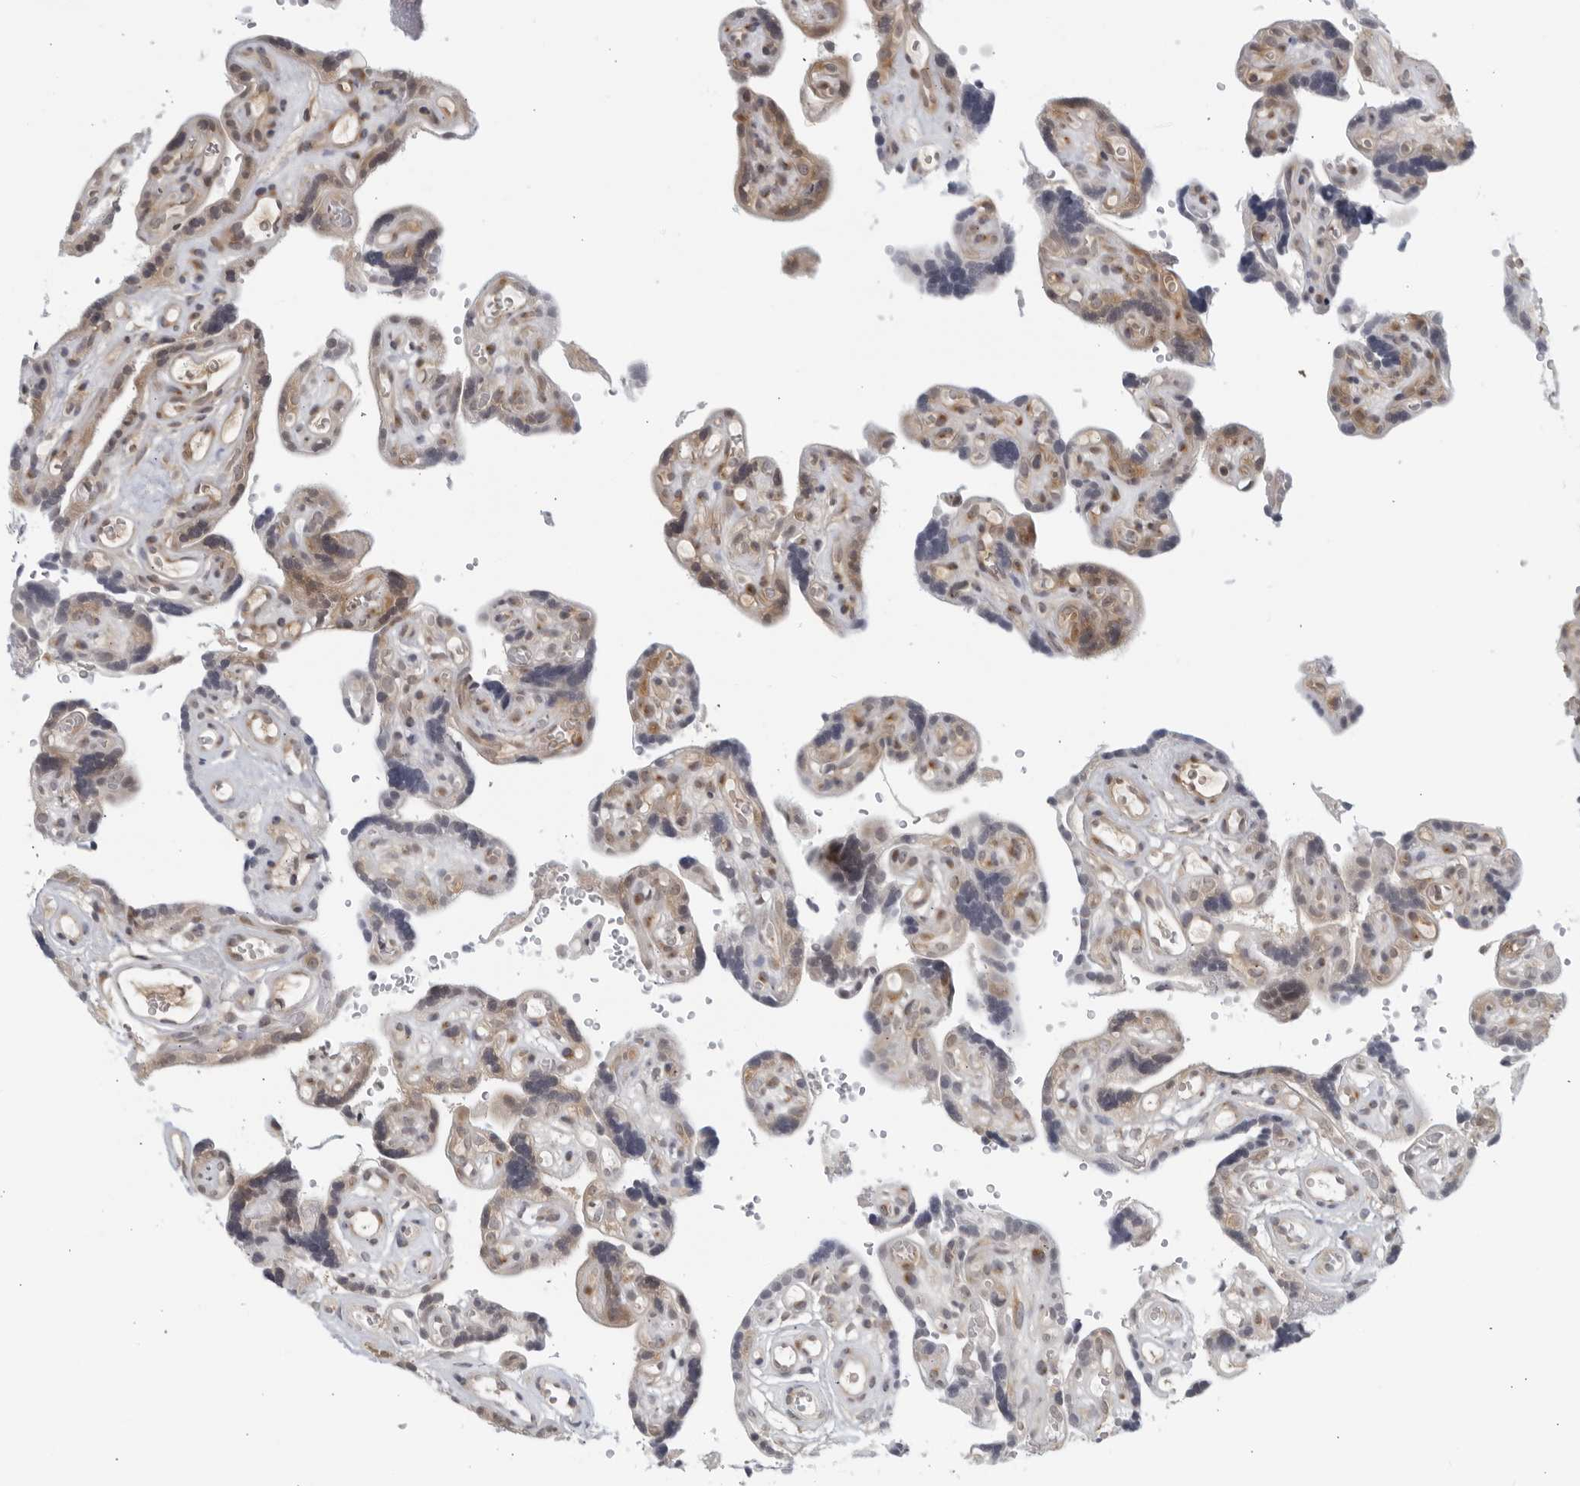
{"staining": {"intensity": "moderate", "quantity": ">75%", "location": "cytoplasmic/membranous"}, "tissue": "placenta", "cell_type": "Decidual cells", "image_type": "normal", "snomed": [{"axis": "morphology", "description": "Normal tissue, NOS"}, {"axis": "topography", "description": "Placenta"}], "caption": "Placenta stained for a protein displays moderate cytoplasmic/membranous positivity in decidual cells.", "gene": "RC3H1", "patient": {"sex": "female", "age": 30}}